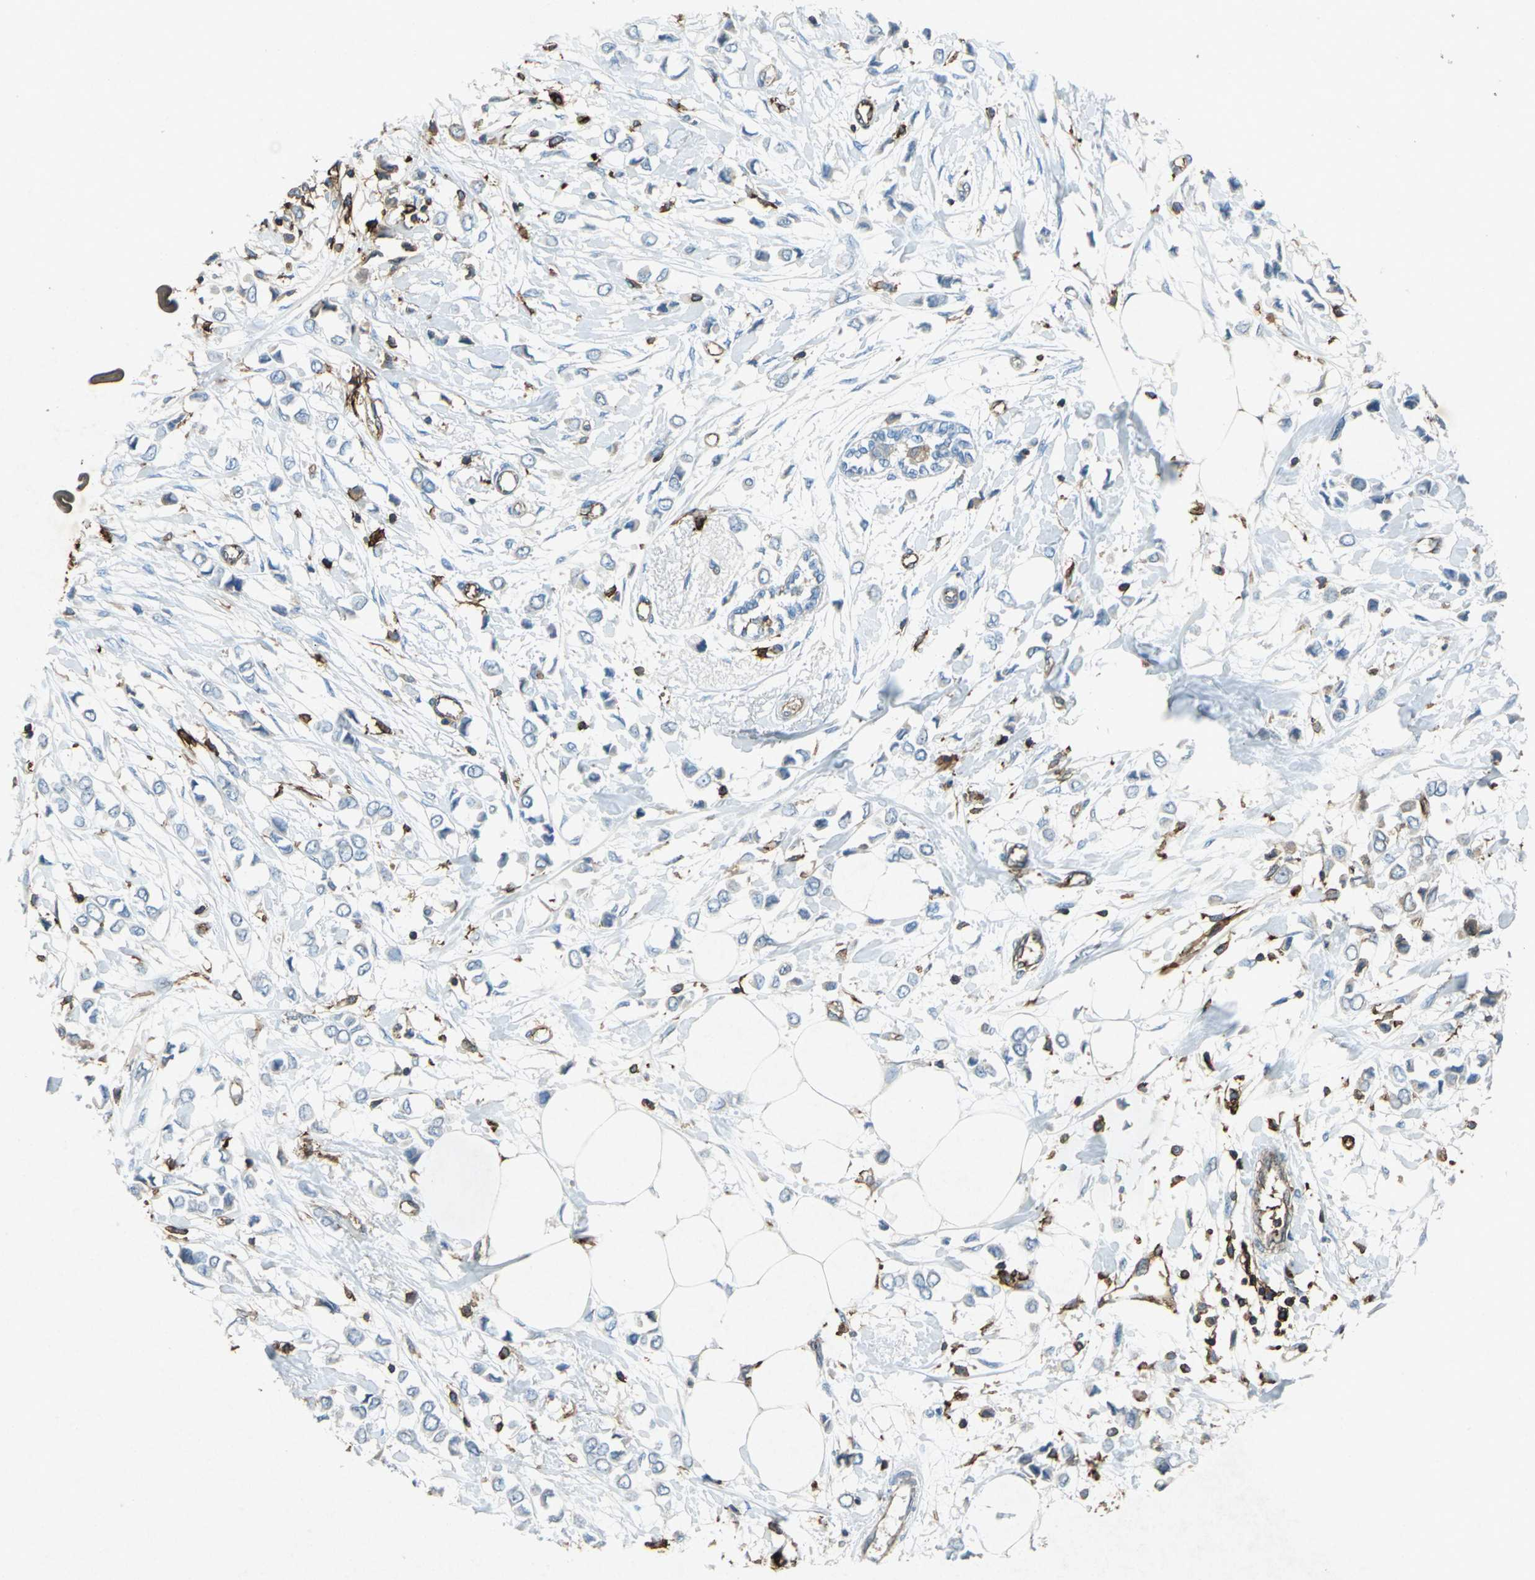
{"staining": {"intensity": "negative", "quantity": "none", "location": "none"}, "tissue": "breast cancer", "cell_type": "Tumor cells", "image_type": "cancer", "snomed": [{"axis": "morphology", "description": "Lobular carcinoma"}, {"axis": "topography", "description": "Breast"}], "caption": "DAB immunohistochemical staining of human breast lobular carcinoma reveals no significant staining in tumor cells.", "gene": "CCR6", "patient": {"sex": "female", "age": 51}}